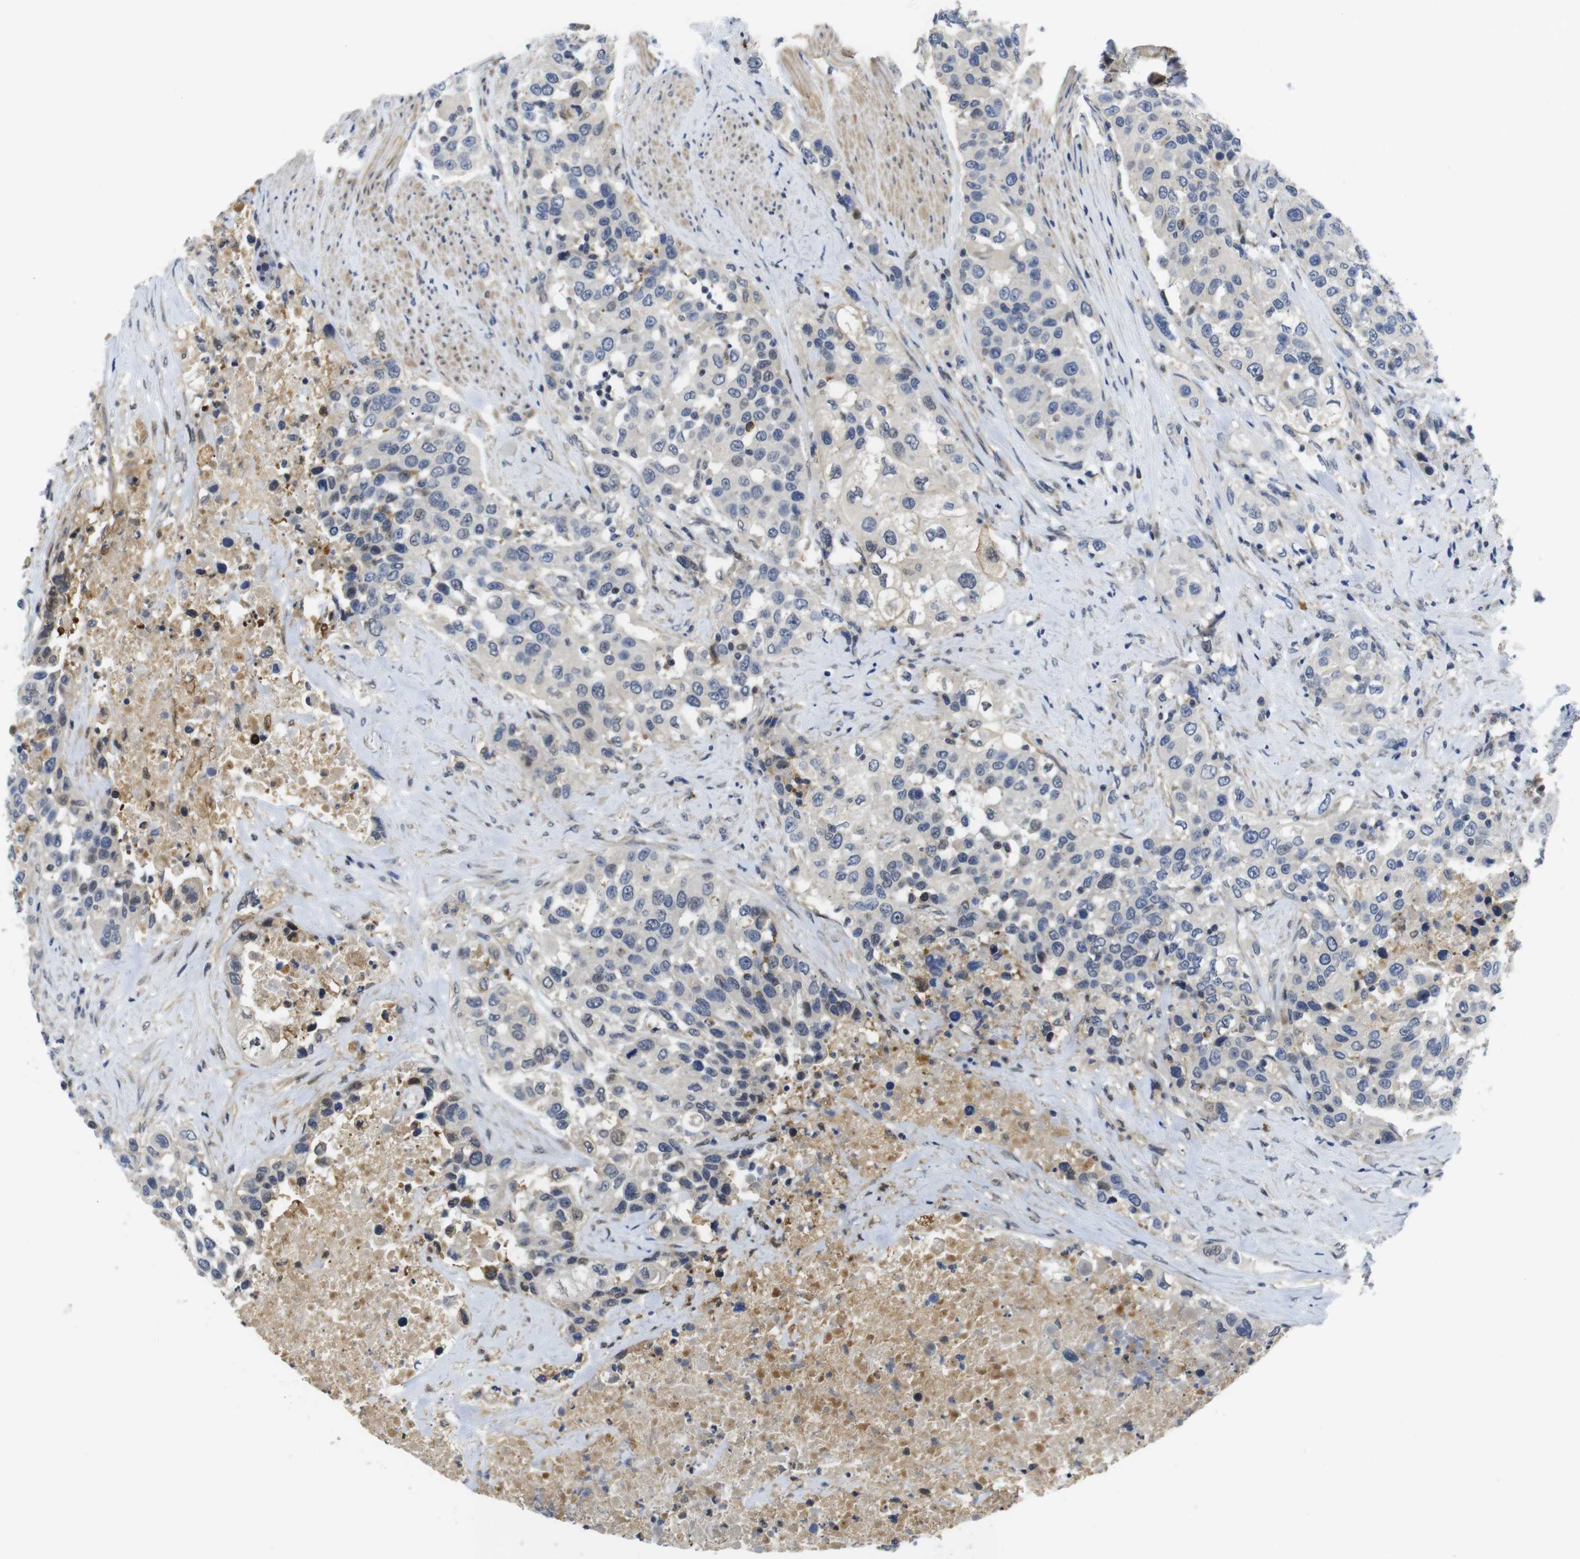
{"staining": {"intensity": "negative", "quantity": "none", "location": "none"}, "tissue": "urothelial cancer", "cell_type": "Tumor cells", "image_type": "cancer", "snomed": [{"axis": "morphology", "description": "Urothelial carcinoma, High grade"}, {"axis": "topography", "description": "Urinary bladder"}], "caption": "IHC photomicrograph of neoplastic tissue: human high-grade urothelial carcinoma stained with DAB (3,3'-diaminobenzidine) demonstrates no significant protein staining in tumor cells.", "gene": "FNTA", "patient": {"sex": "female", "age": 80}}